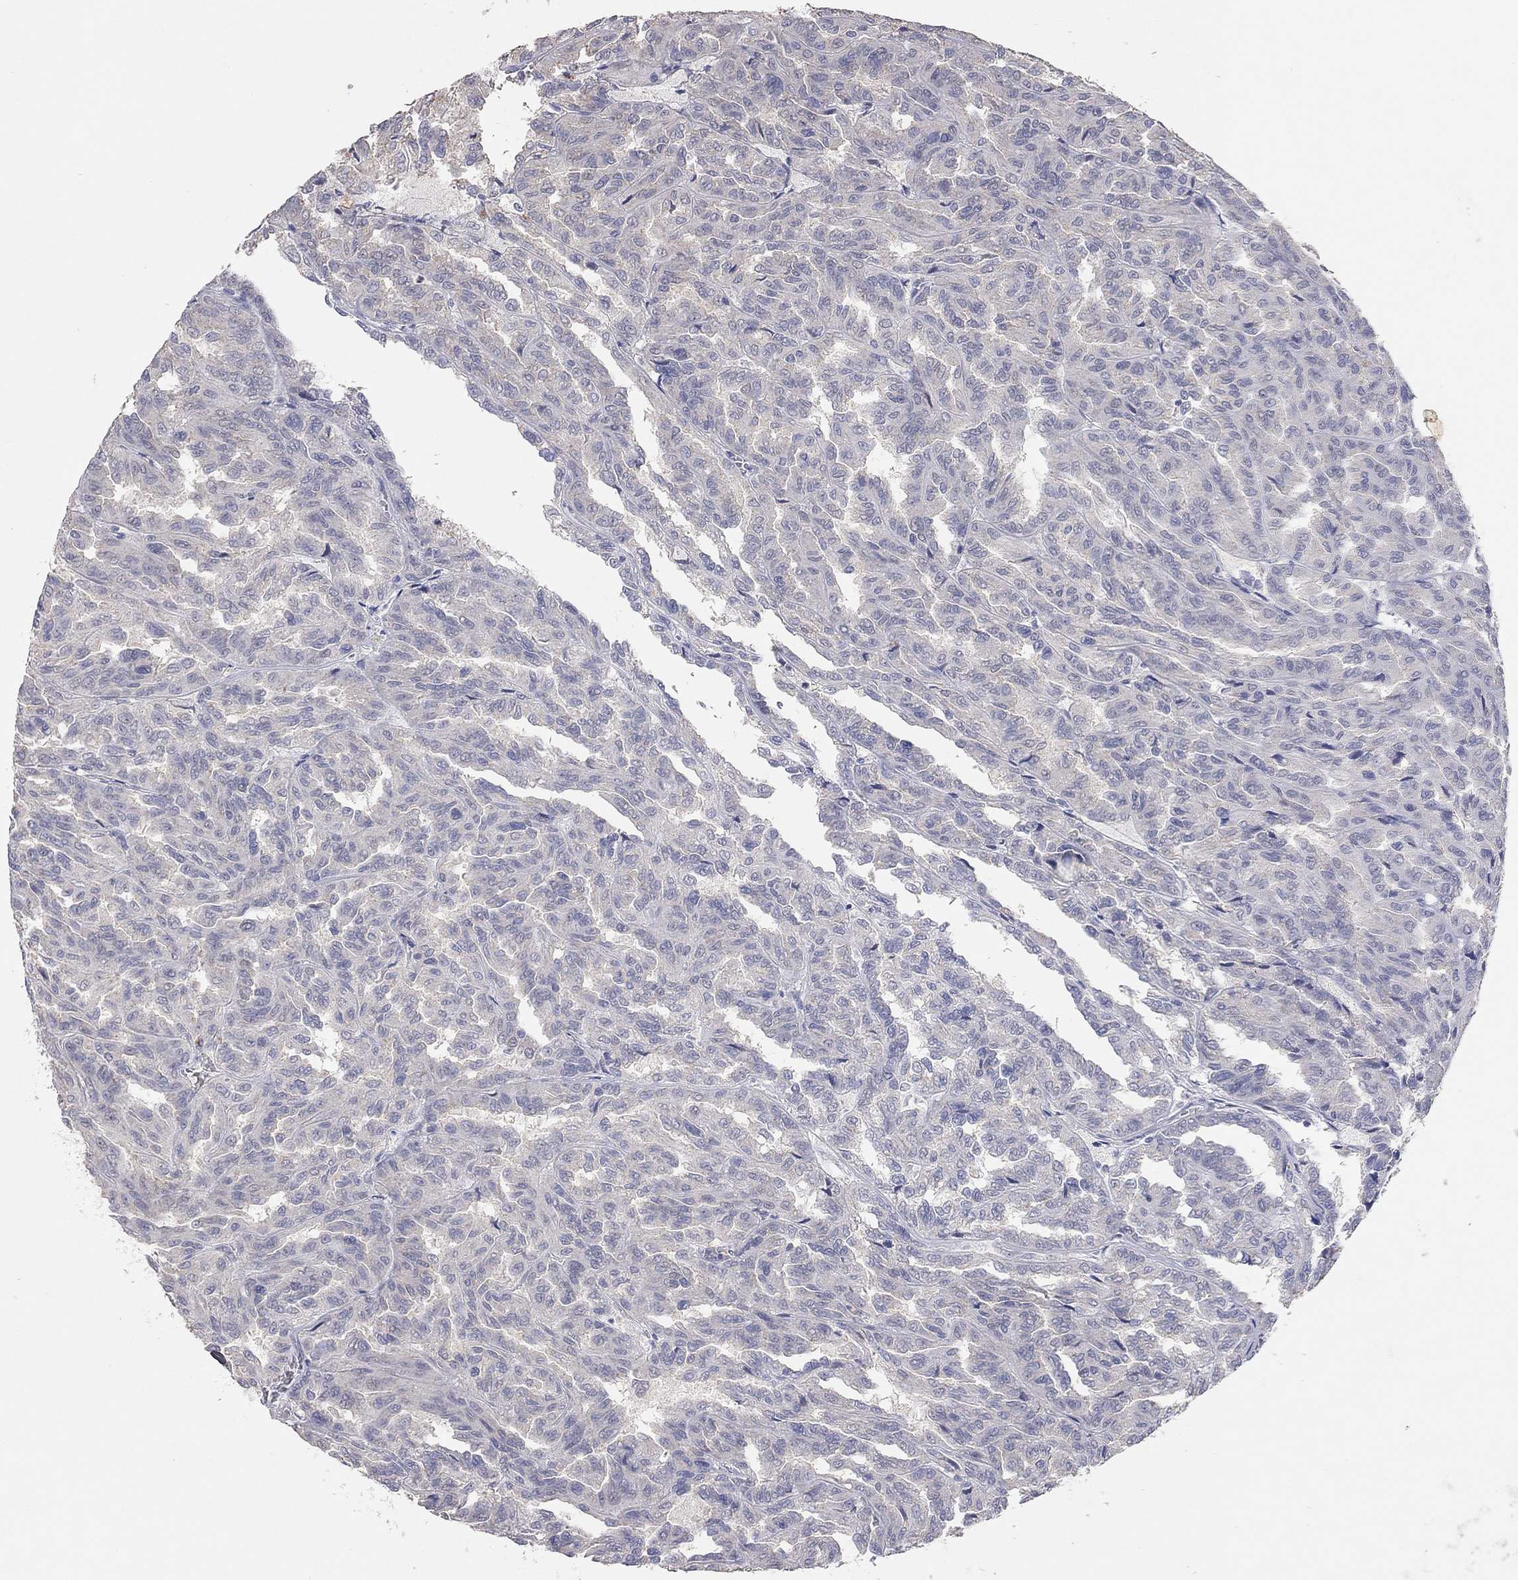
{"staining": {"intensity": "negative", "quantity": "none", "location": "none"}, "tissue": "renal cancer", "cell_type": "Tumor cells", "image_type": "cancer", "snomed": [{"axis": "morphology", "description": "Adenocarcinoma, NOS"}, {"axis": "topography", "description": "Kidney"}], "caption": "This is an IHC micrograph of renal adenocarcinoma. There is no staining in tumor cells.", "gene": "MMP13", "patient": {"sex": "male", "age": 79}}